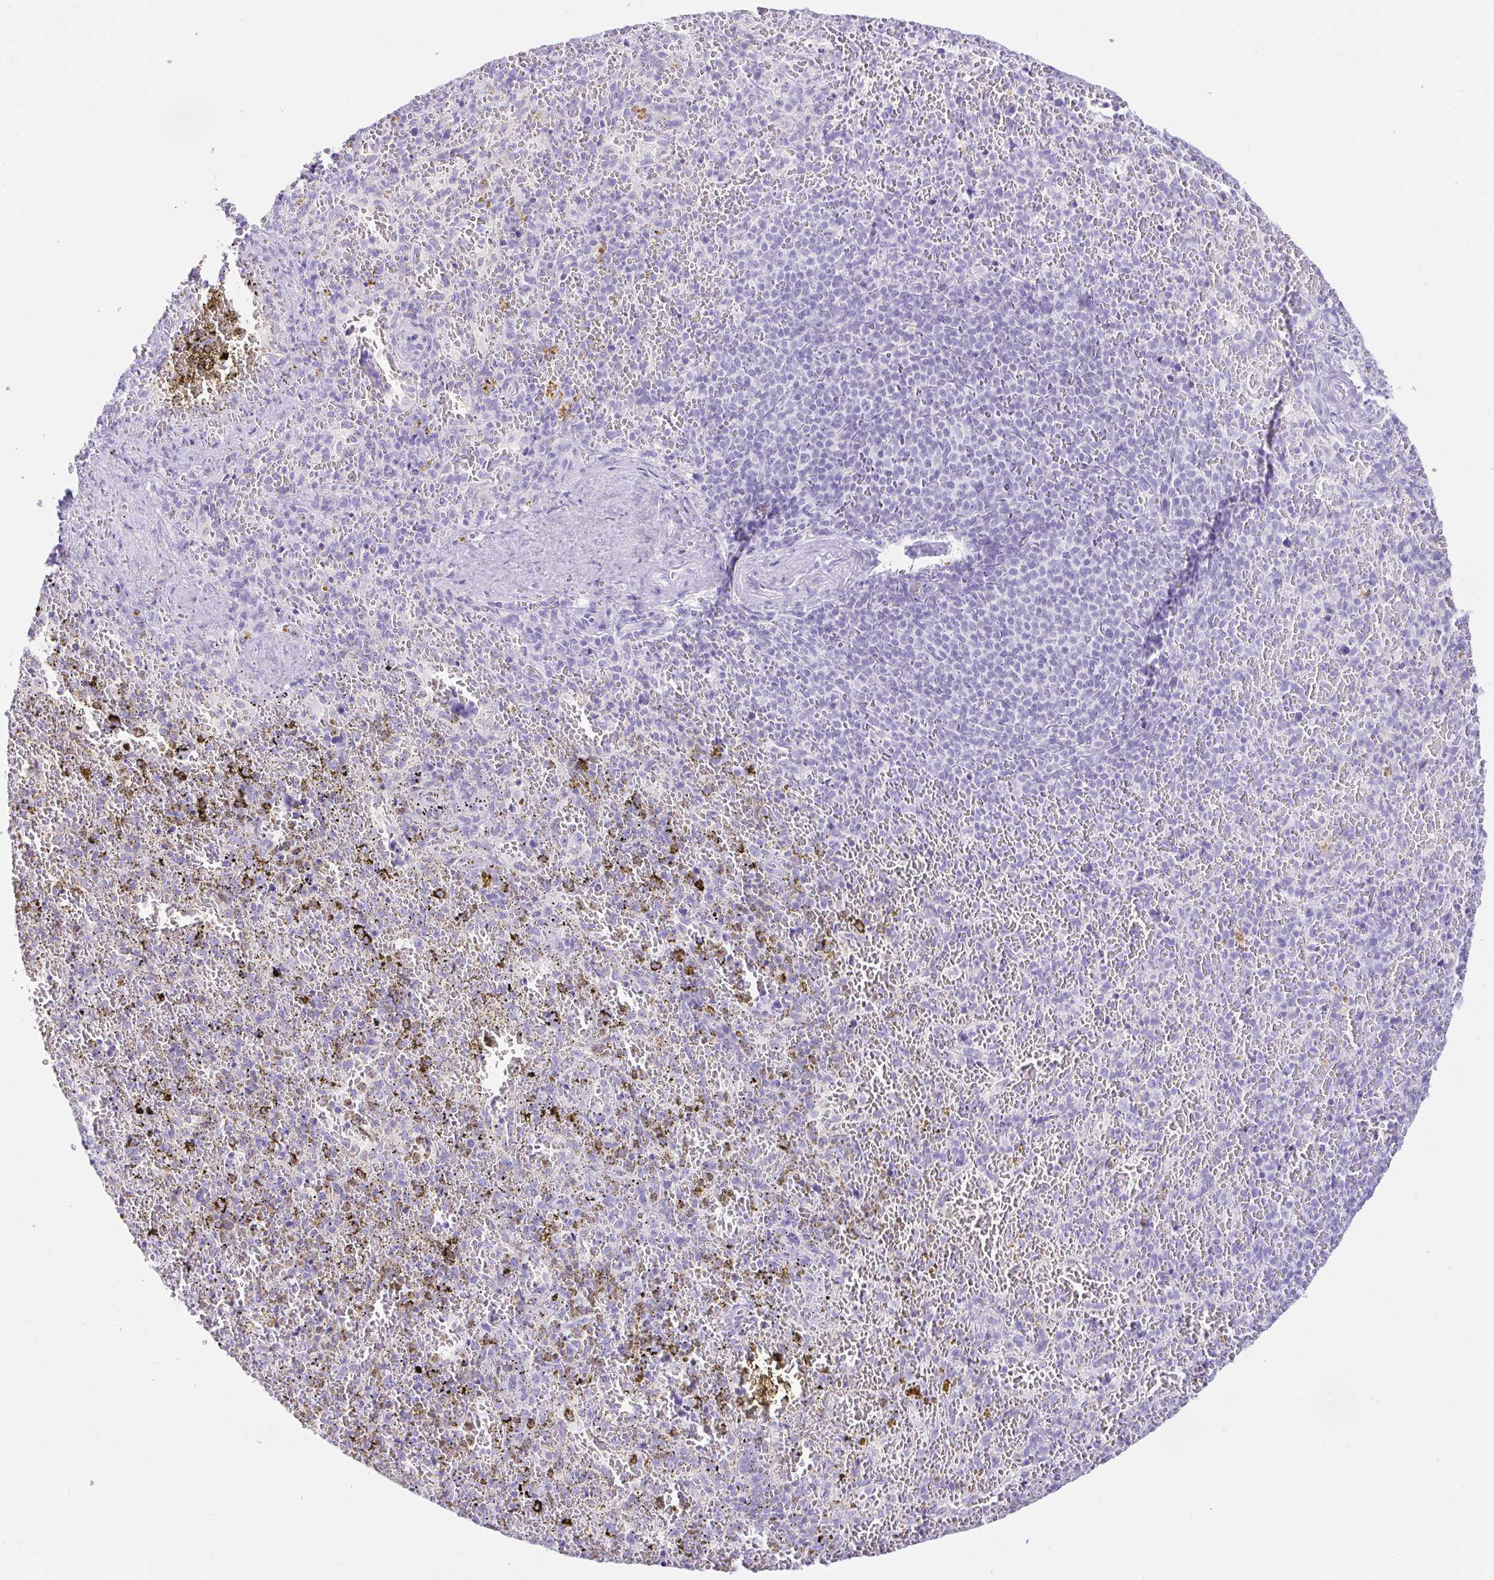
{"staining": {"intensity": "negative", "quantity": "none", "location": "none"}, "tissue": "spleen", "cell_type": "Cells in red pulp", "image_type": "normal", "snomed": [{"axis": "morphology", "description": "Normal tissue, NOS"}, {"axis": "topography", "description": "Spleen"}], "caption": "Immunohistochemistry (IHC) photomicrograph of benign spleen: human spleen stained with DAB demonstrates no significant protein staining in cells in red pulp. Nuclei are stained in blue.", "gene": "PAX8", "patient": {"sex": "female", "age": 50}}